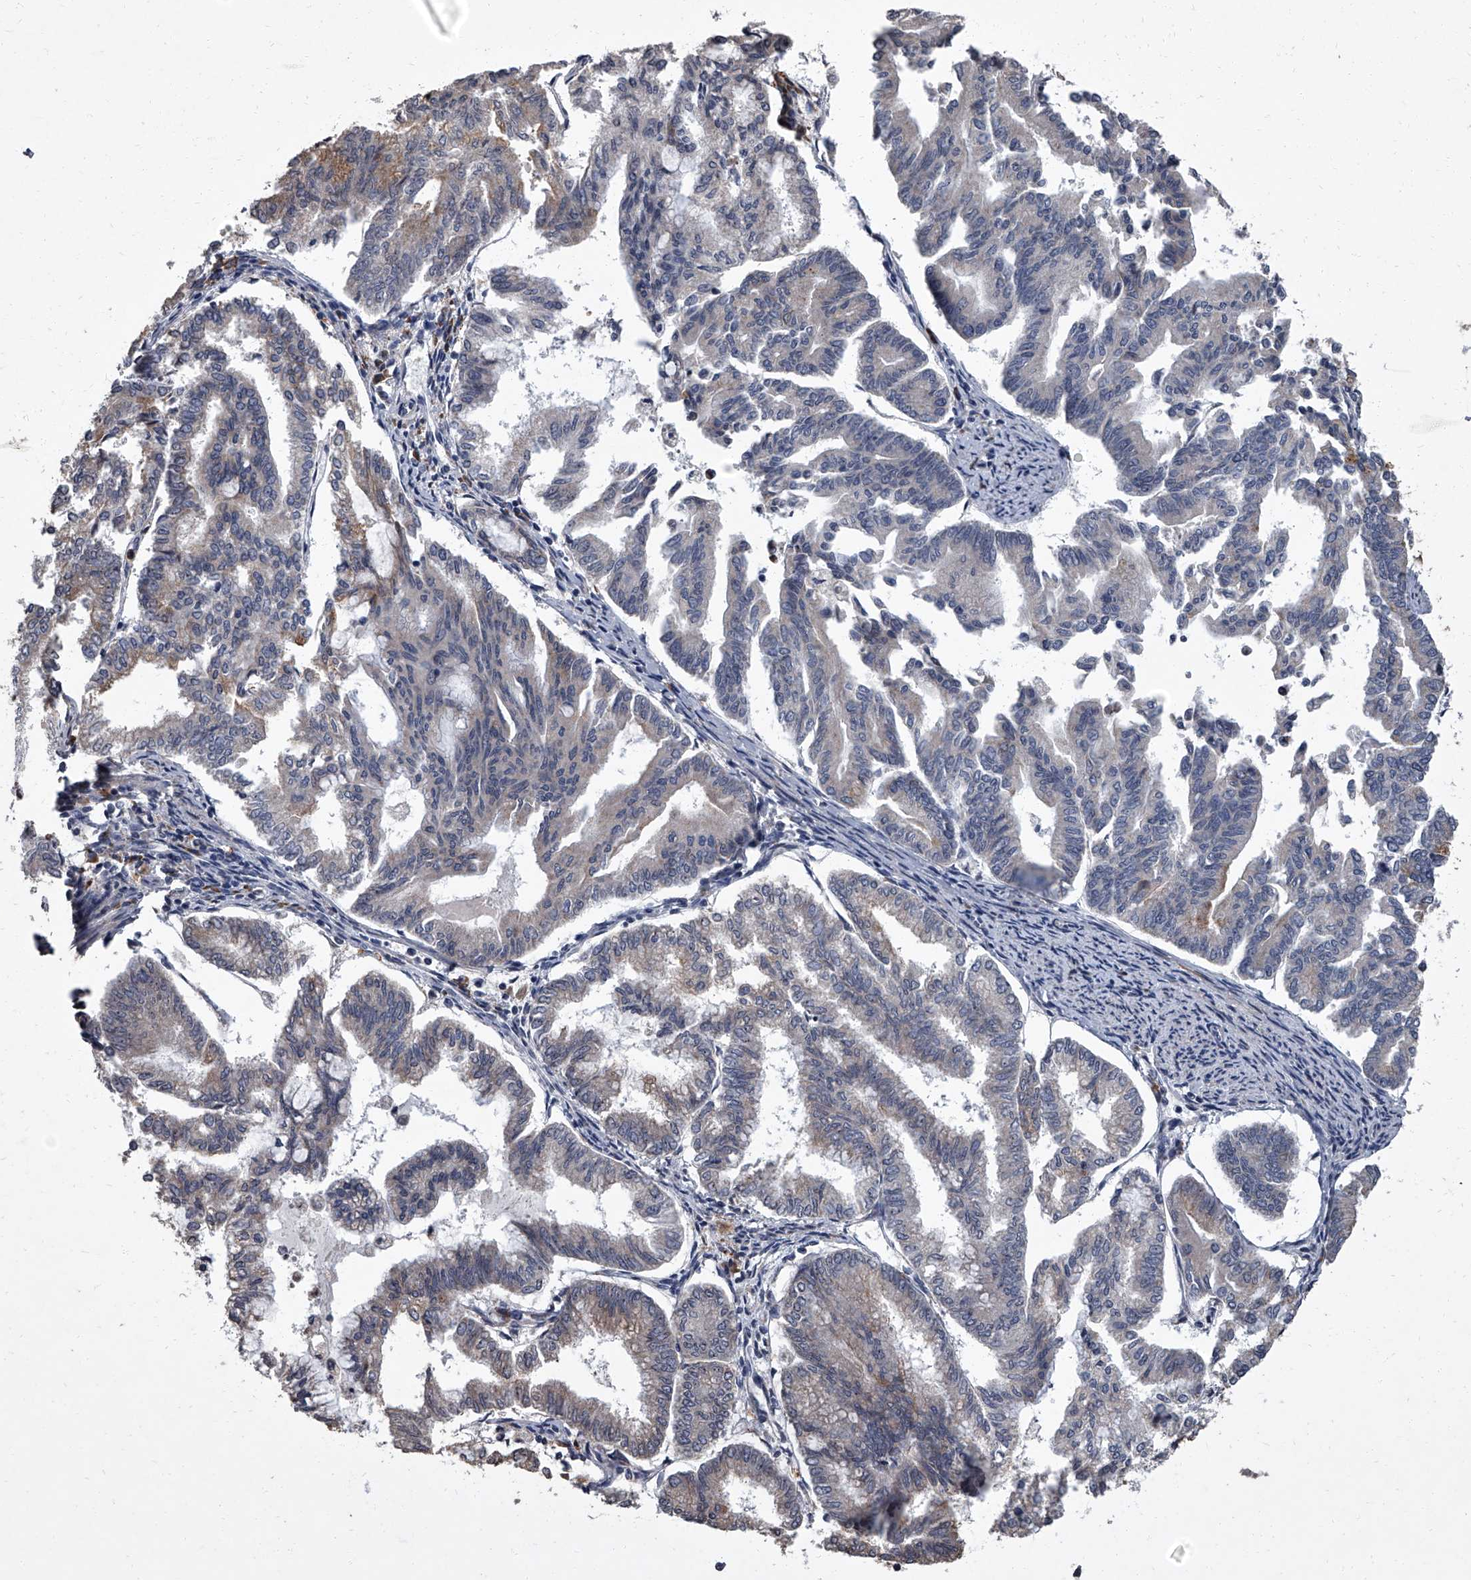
{"staining": {"intensity": "weak", "quantity": "<25%", "location": "cytoplasmic/membranous"}, "tissue": "endometrial cancer", "cell_type": "Tumor cells", "image_type": "cancer", "snomed": [{"axis": "morphology", "description": "Adenocarcinoma, NOS"}, {"axis": "topography", "description": "Endometrium"}], "caption": "The micrograph shows no staining of tumor cells in endometrial cancer (adenocarcinoma).", "gene": "SIRT4", "patient": {"sex": "female", "age": 79}}